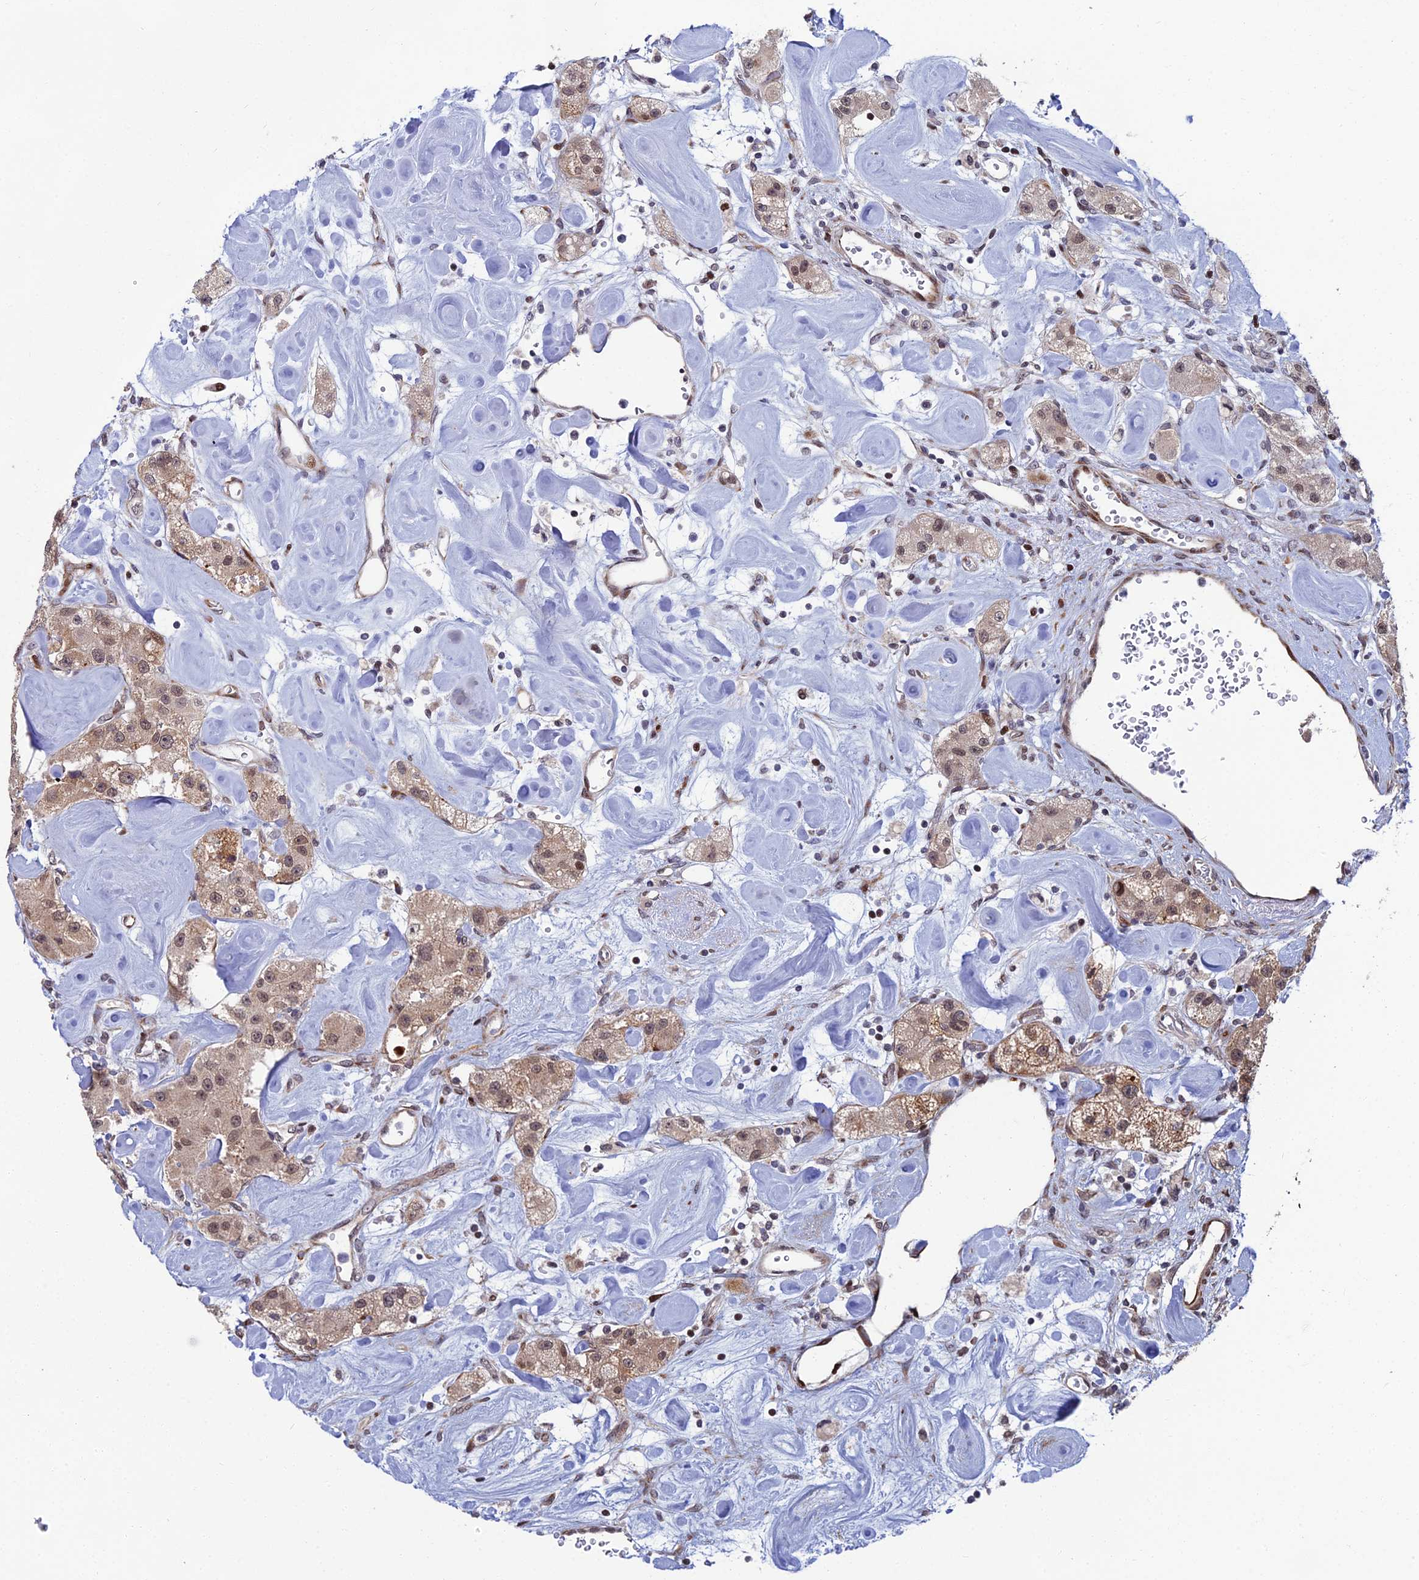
{"staining": {"intensity": "moderate", "quantity": ">75%", "location": "cytoplasmic/membranous,nuclear"}, "tissue": "carcinoid", "cell_type": "Tumor cells", "image_type": "cancer", "snomed": [{"axis": "morphology", "description": "Carcinoid, malignant, NOS"}, {"axis": "topography", "description": "Pancreas"}], "caption": "Carcinoid tissue shows moderate cytoplasmic/membranous and nuclear staining in about >75% of tumor cells", "gene": "ZNF668", "patient": {"sex": "male", "age": 41}}